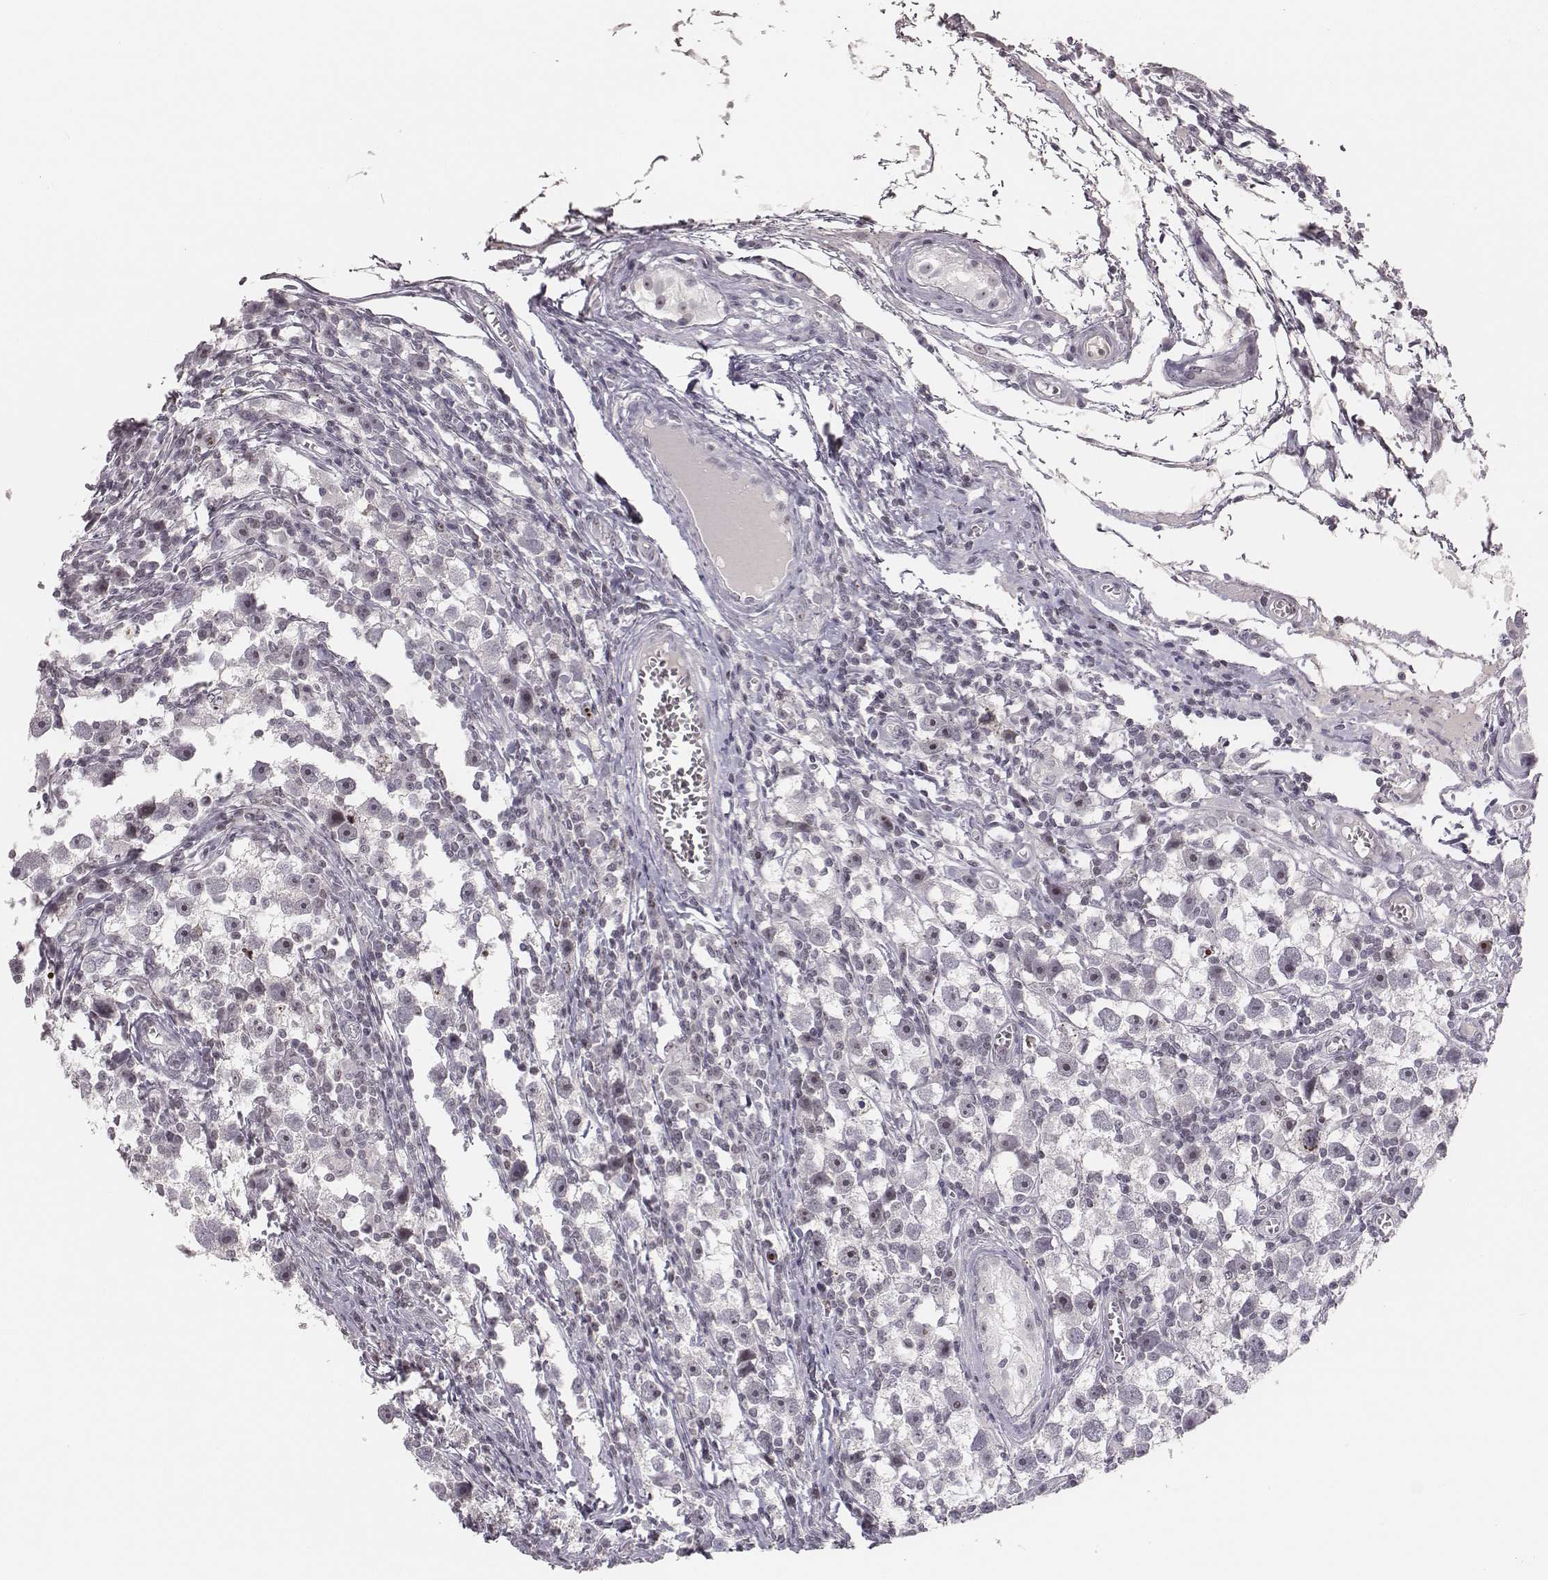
{"staining": {"intensity": "negative", "quantity": "none", "location": "none"}, "tissue": "testis cancer", "cell_type": "Tumor cells", "image_type": "cancer", "snomed": [{"axis": "morphology", "description": "Seminoma, NOS"}, {"axis": "topography", "description": "Testis"}], "caption": "A micrograph of testis cancer stained for a protein demonstrates no brown staining in tumor cells.", "gene": "NIFK", "patient": {"sex": "male", "age": 30}}